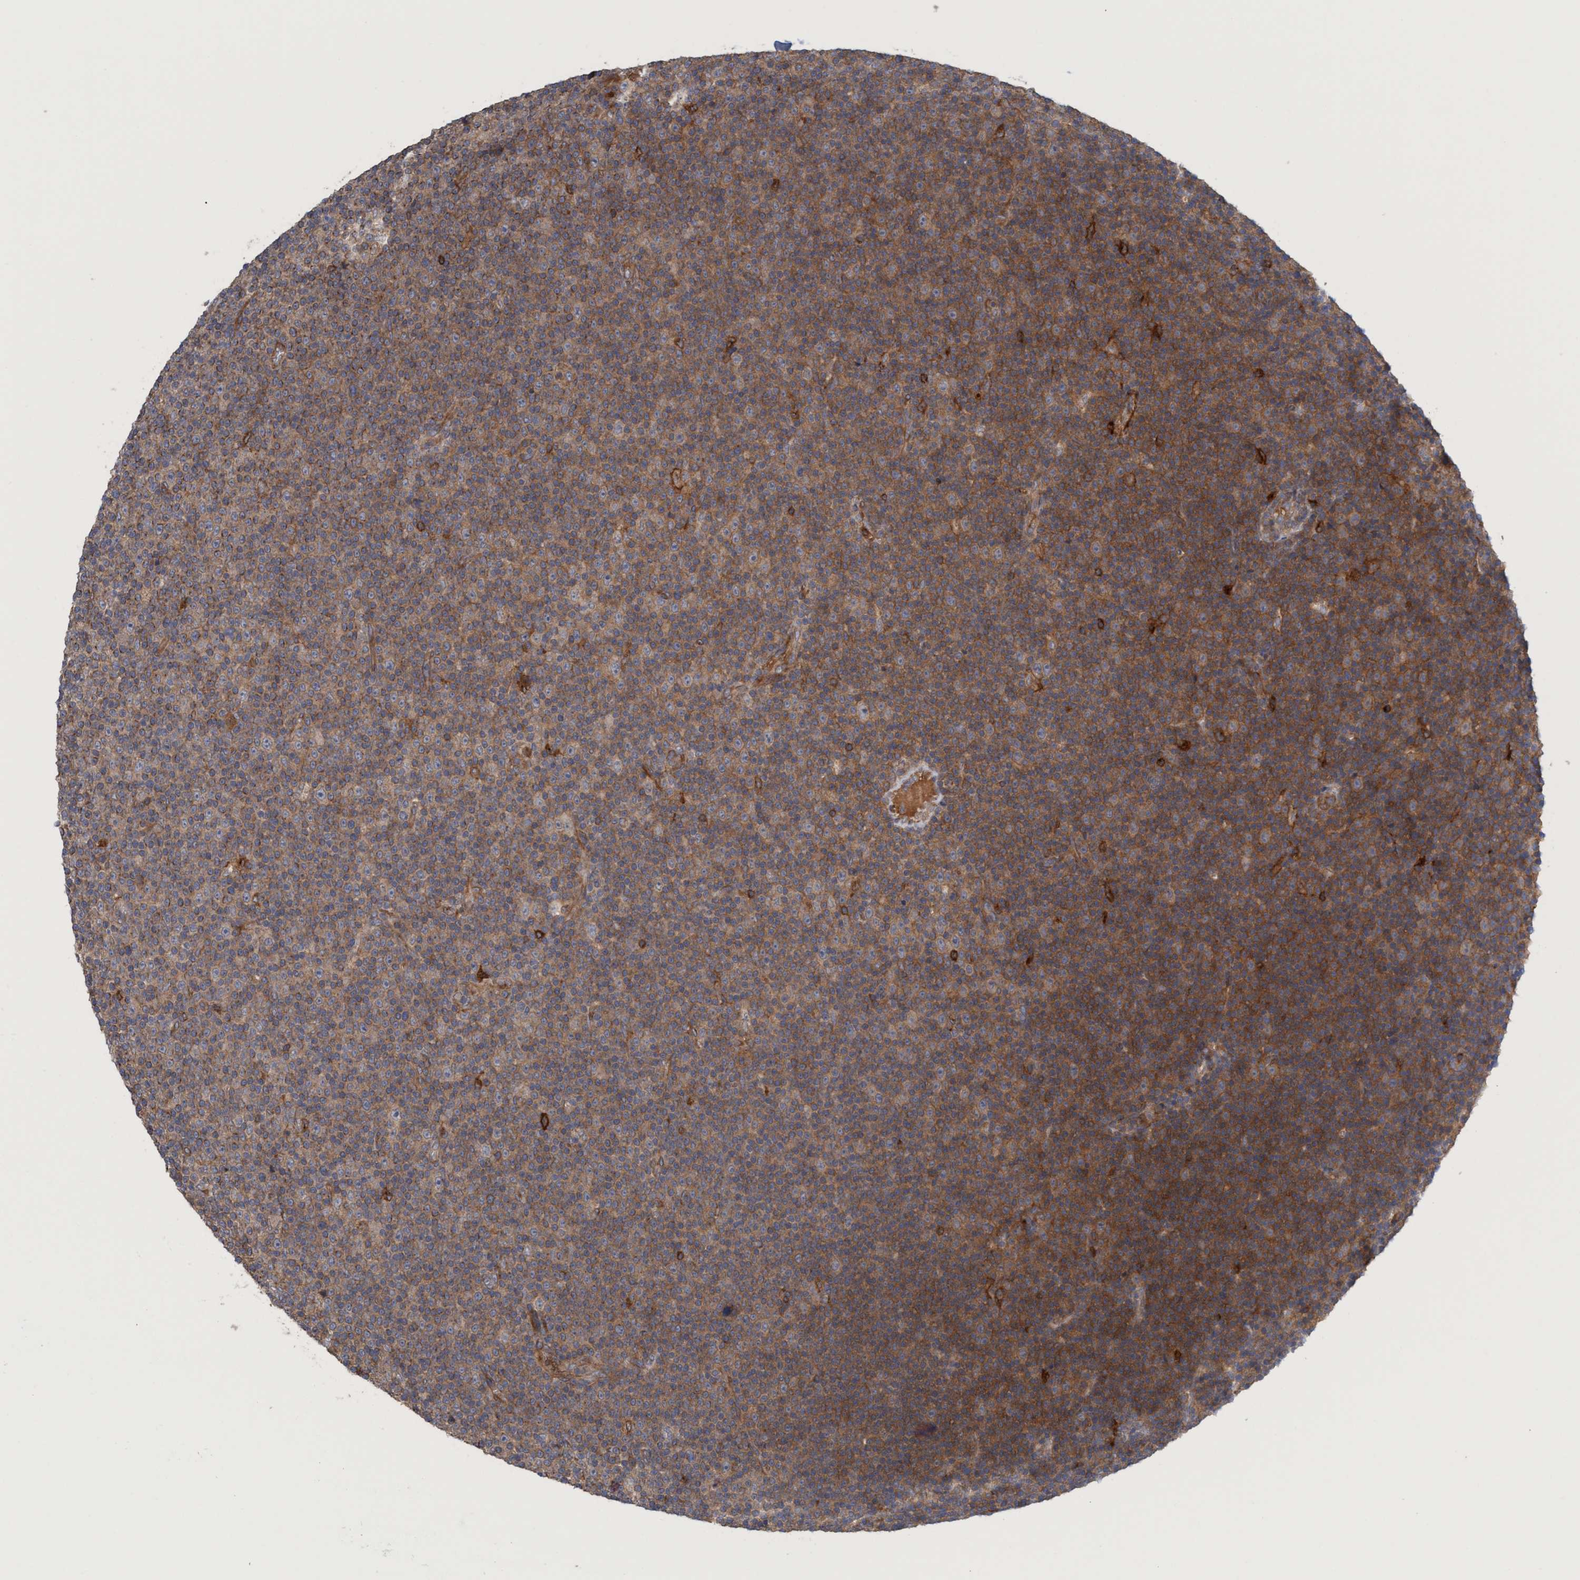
{"staining": {"intensity": "strong", "quantity": ">75%", "location": "cytoplasmic/membranous"}, "tissue": "lymphoma", "cell_type": "Tumor cells", "image_type": "cancer", "snomed": [{"axis": "morphology", "description": "Malignant lymphoma, non-Hodgkin's type, Low grade"}, {"axis": "topography", "description": "Lymph node"}], "caption": "This is an image of IHC staining of lymphoma, which shows strong expression in the cytoplasmic/membranous of tumor cells.", "gene": "SPECC1", "patient": {"sex": "female", "age": 67}}